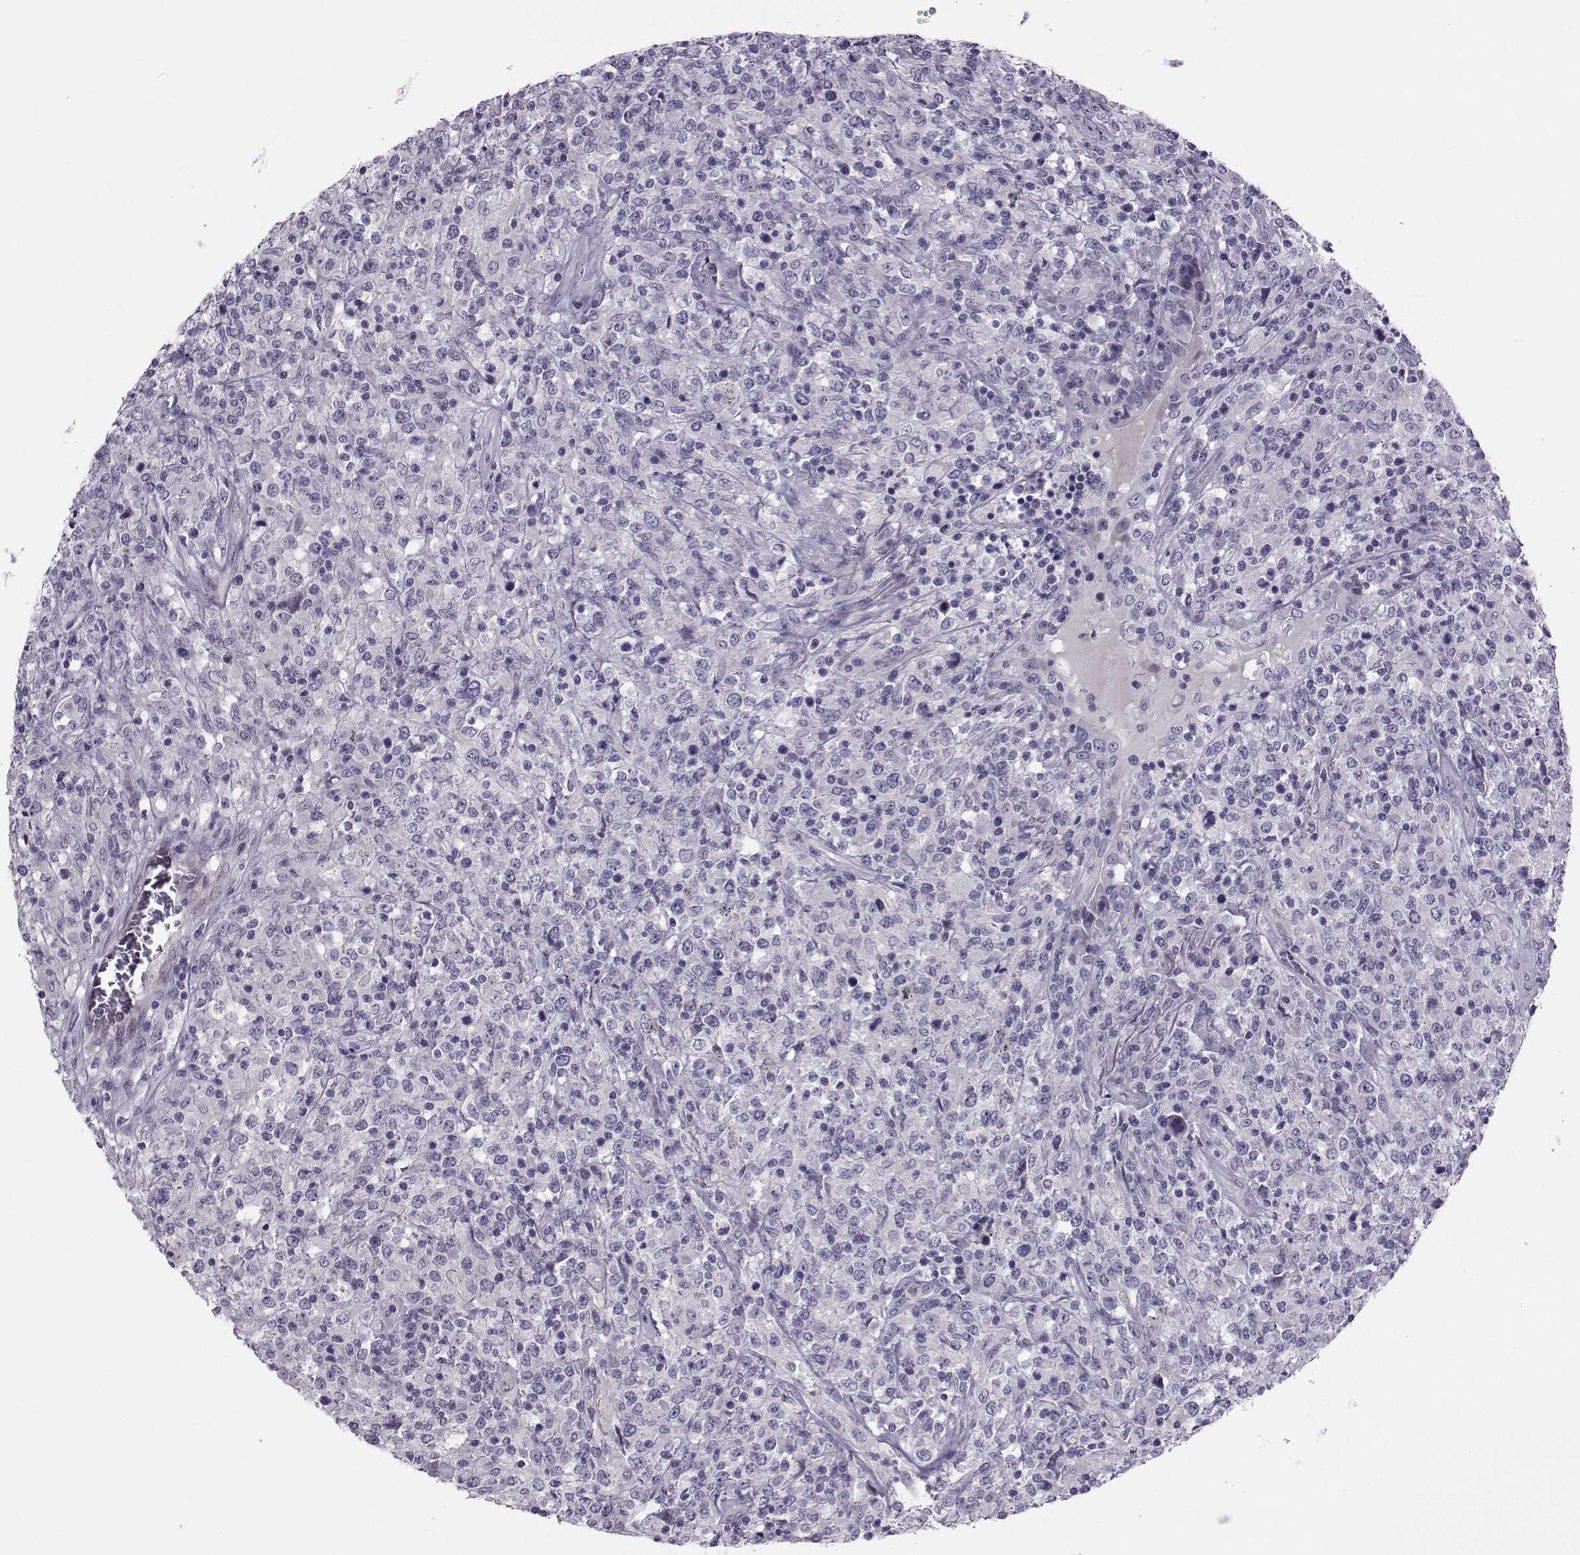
{"staining": {"intensity": "negative", "quantity": "none", "location": "none"}, "tissue": "lymphoma", "cell_type": "Tumor cells", "image_type": "cancer", "snomed": [{"axis": "morphology", "description": "Malignant lymphoma, non-Hodgkin's type, High grade"}, {"axis": "topography", "description": "Lung"}], "caption": "IHC photomicrograph of neoplastic tissue: human lymphoma stained with DAB demonstrates no significant protein positivity in tumor cells. (DAB immunohistochemistry visualized using brightfield microscopy, high magnification).", "gene": "ASRGL1", "patient": {"sex": "male", "age": 79}}